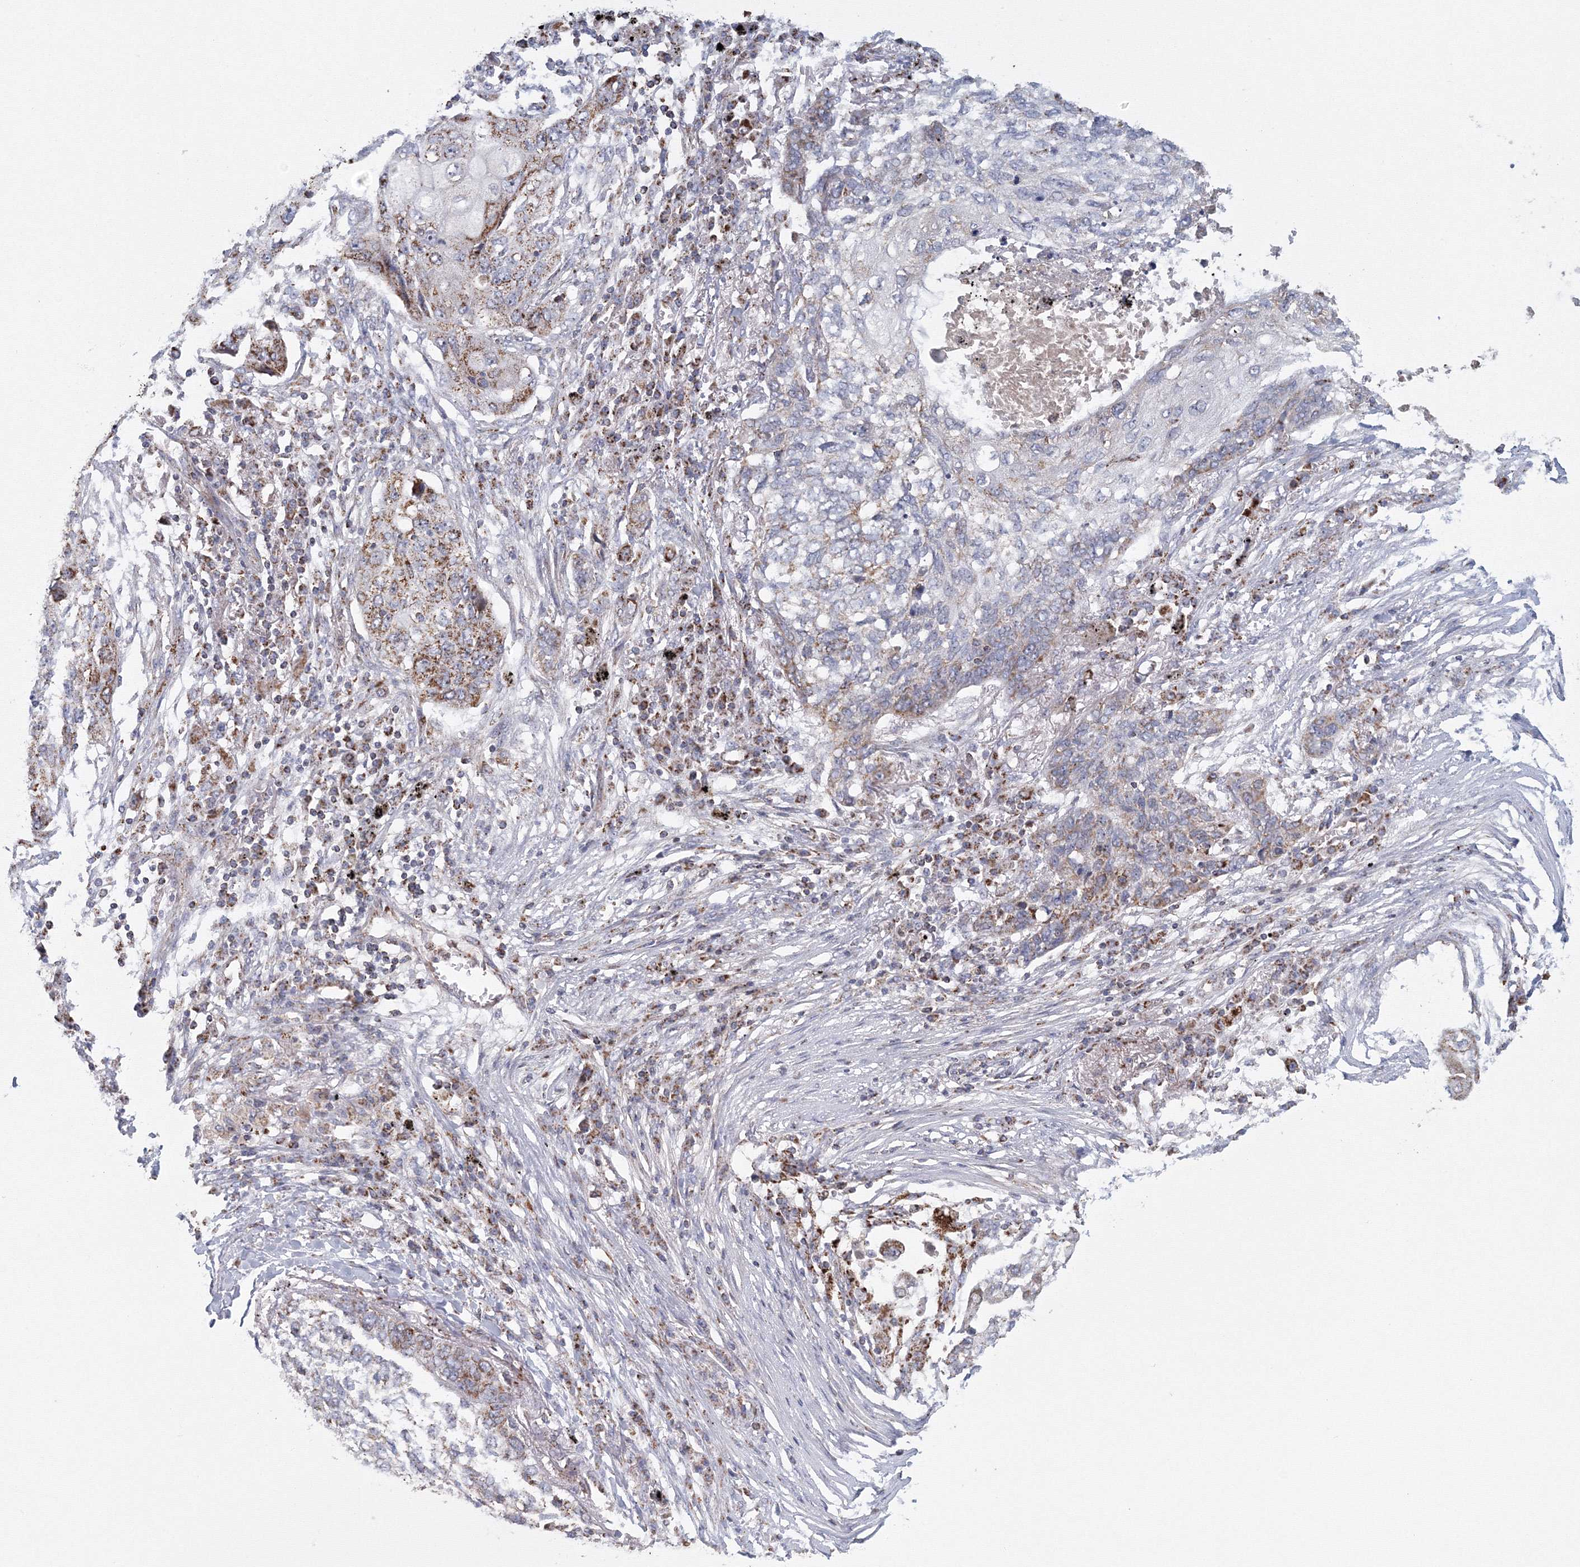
{"staining": {"intensity": "moderate", "quantity": "25%-75%", "location": "cytoplasmic/membranous"}, "tissue": "lung cancer", "cell_type": "Tumor cells", "image_type": "cancer", "snomed": [{"axis": "morphology", "description": "Squamous cell carcinoma, NOS"}, {"axis": "topography", "description": "Lung"}], "caption": "Tumor cells demonstrate medium levels of moderate cytoplasmic/membranous positivity in approximately 25%-75% of cells in lung squamous cell carcinoma.", "gene": "GRPEL1", "patient": {"sex": "female", "age": 63}}